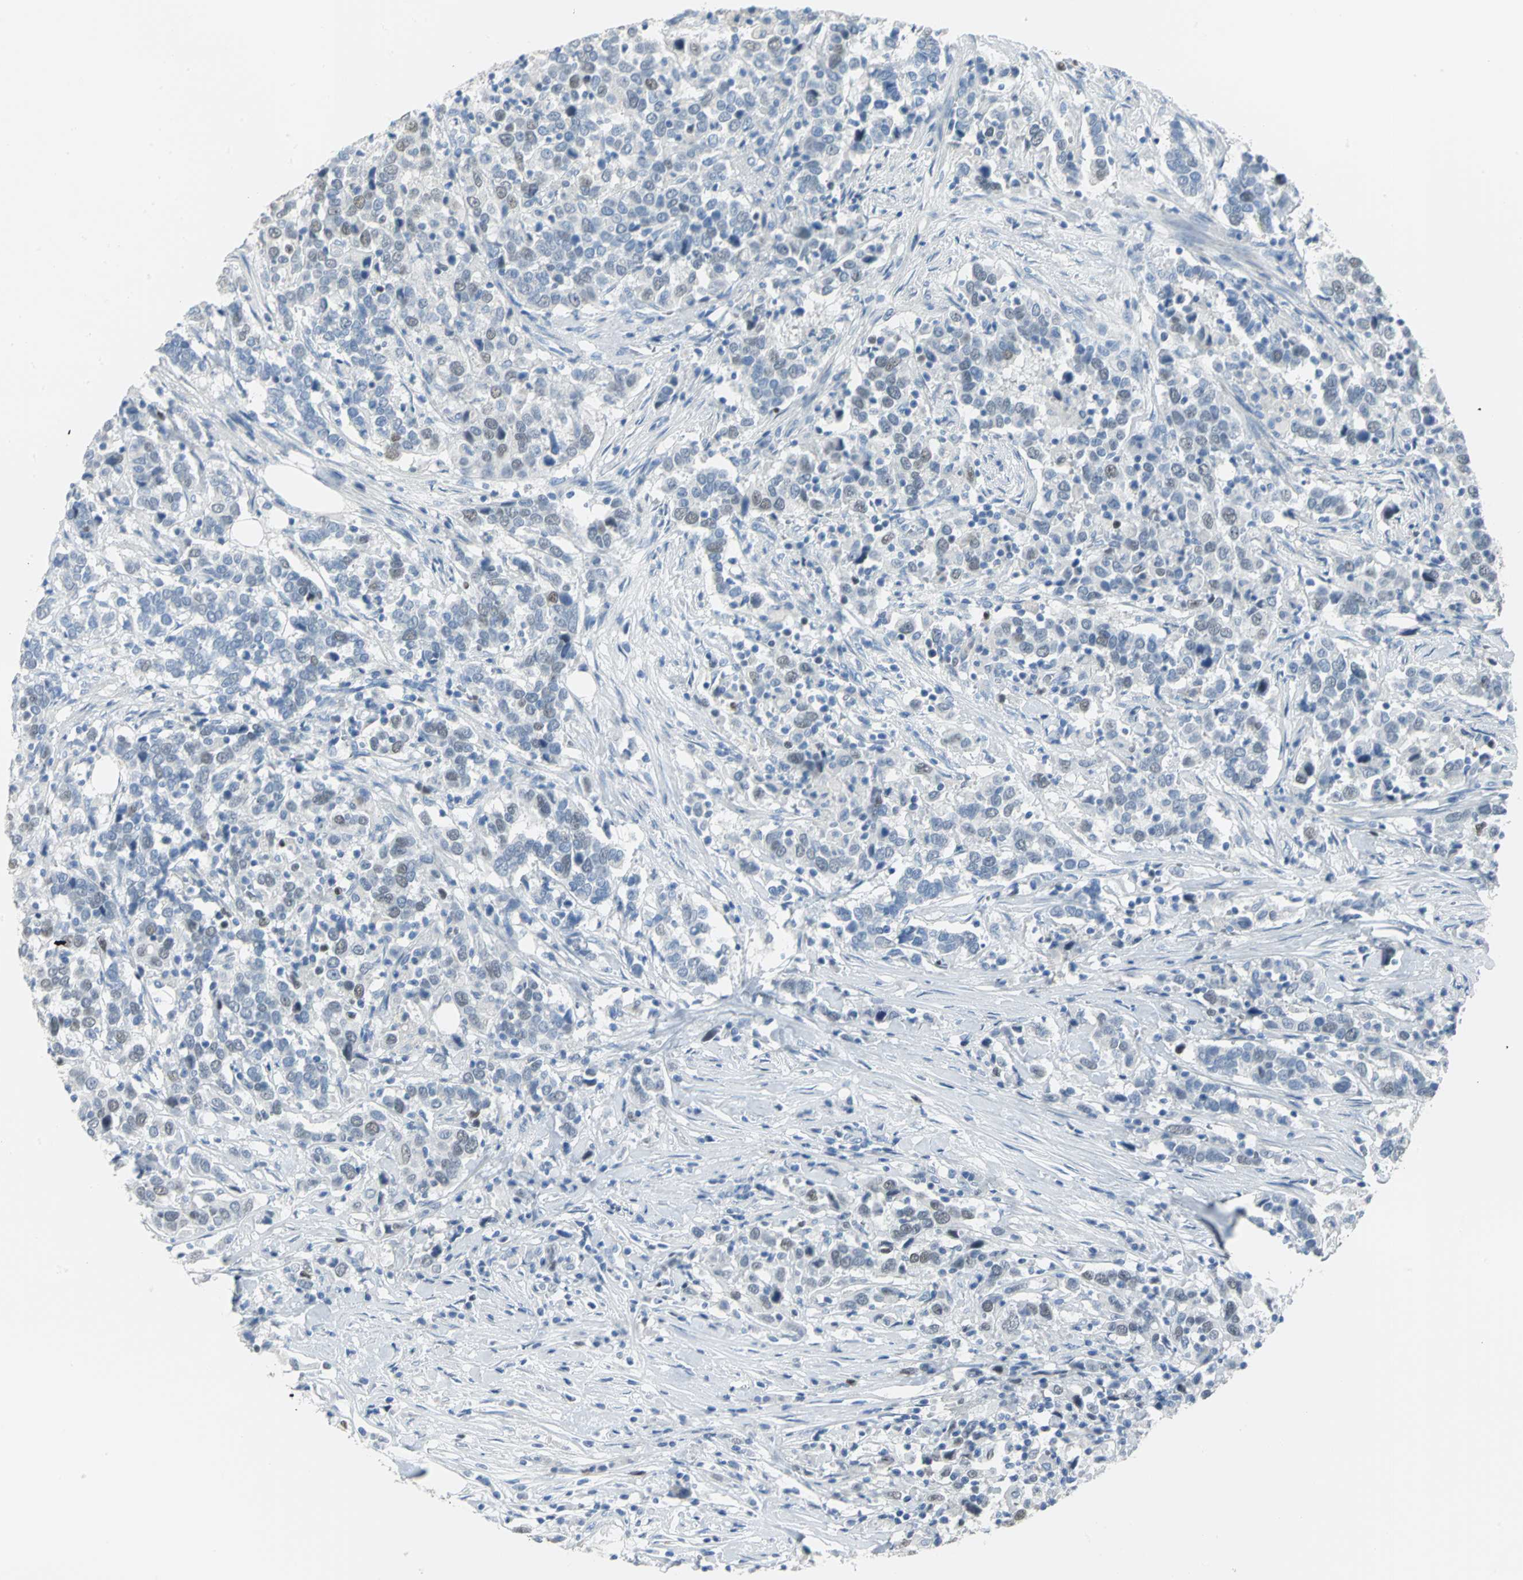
{"staining": {"intensity": "weak", "quantity": "<25%", "location": "nuclear"}, "tissue": "urothelial cancer", "cell_type": "Tumor cells", "image_type": "cancer", "snomed": [{"axis": "morphology", "description": "Urothelial carcinoma, High grade"}, {"axis": "topography", "description": "Urinary bladder"}], "caption": "Immunohistochemical staining of urothelial cancer exhibits no significant positivity in tumor cells.", "gene": "MCM3", "patient": {"sex": "male", "age": 61}}